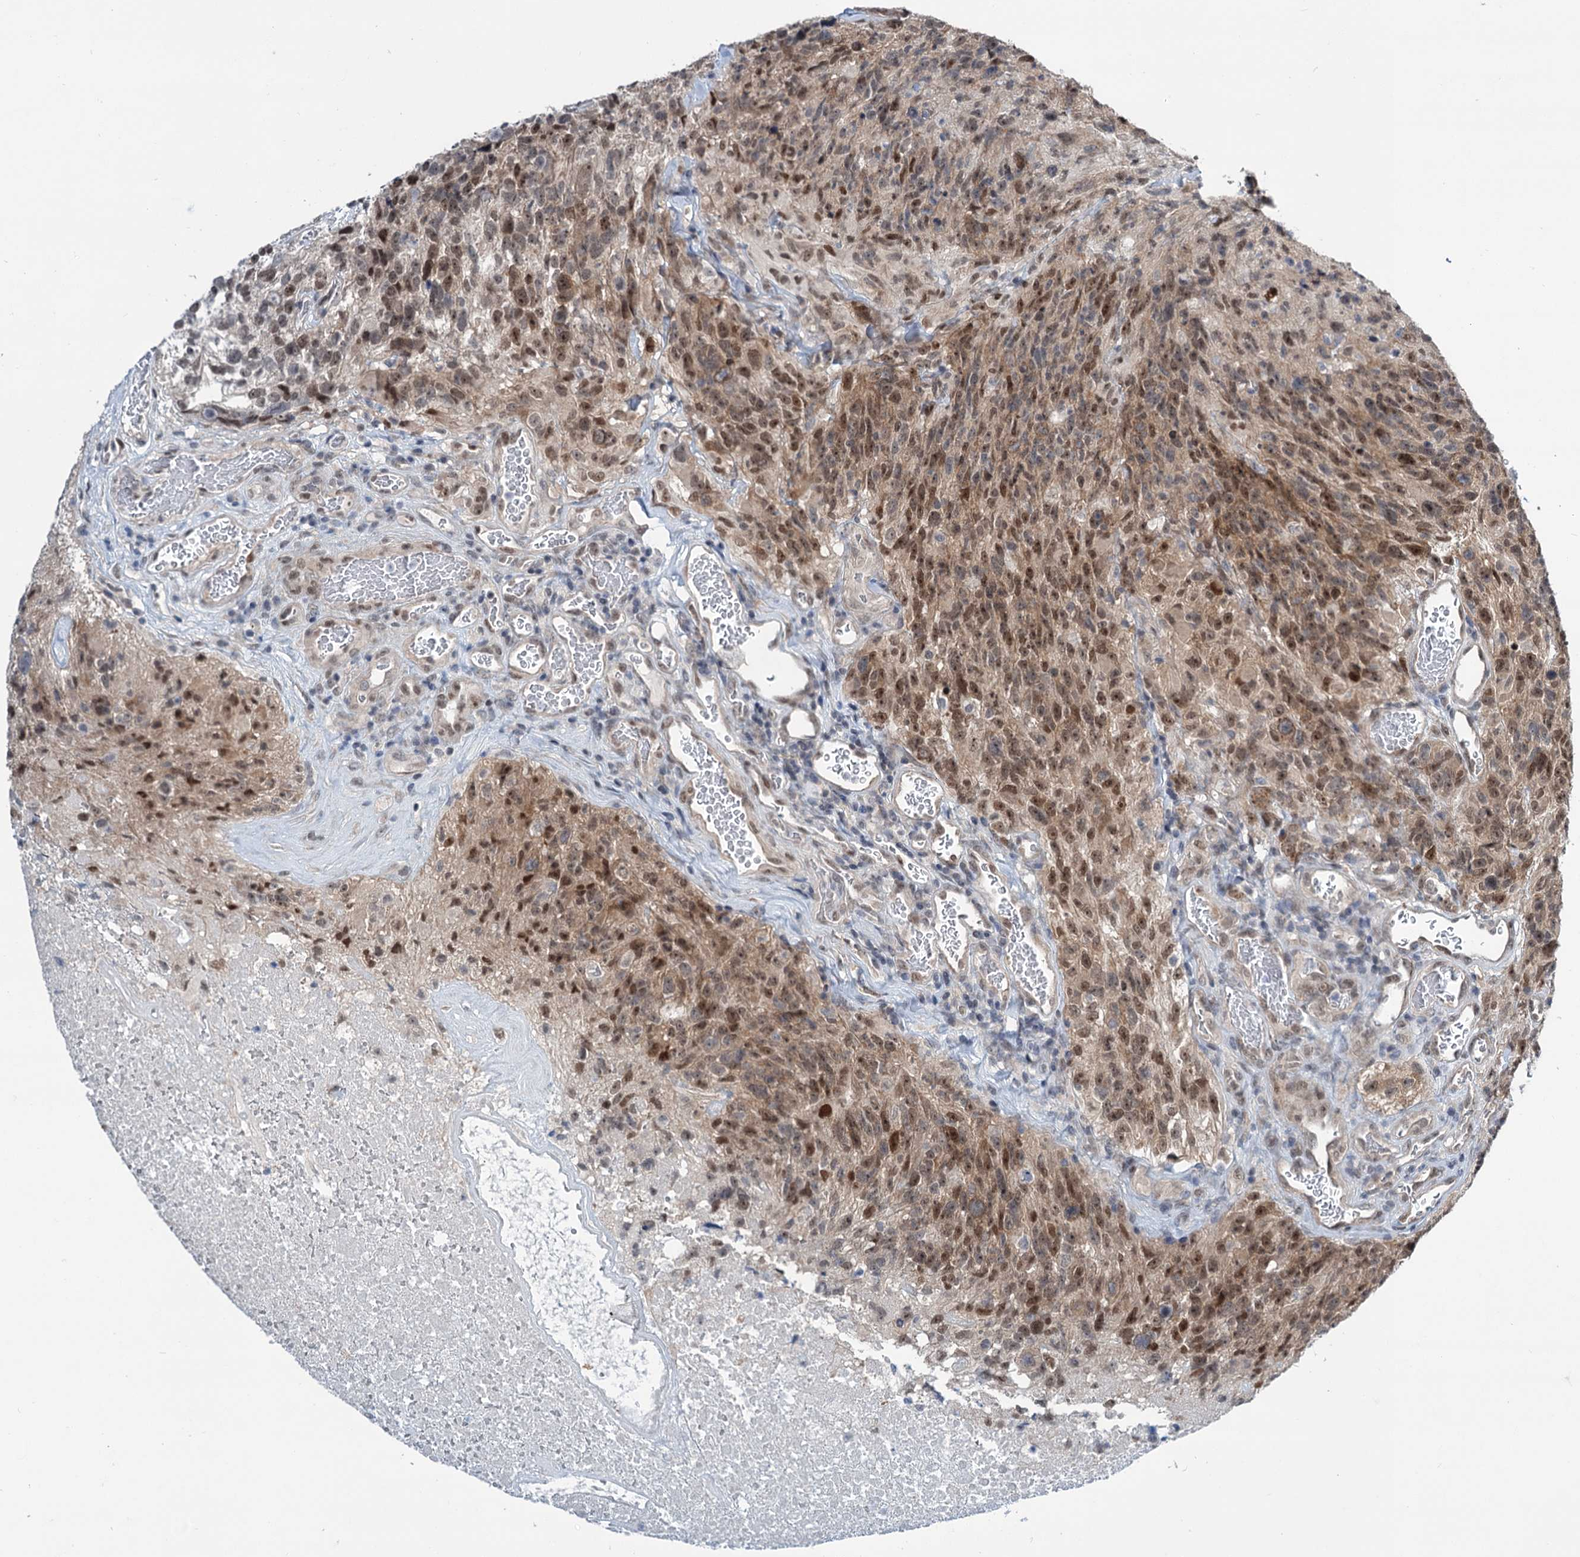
{"staining": {"intensity": "moderate", "quantity": ">75%", "location": "nuclear"}, "tissue": "glioma", "cell_type": "Tumor cells", "image_type": "cancer", "snomed": [{"axis": "morphology", "description": "Glioma, malignant, High grade"}, {"axis": "topography", "description": "Brain"}], "caption": "This photomicrograph exhibits immunohistochemistry (IHC) staining of human high-grade glioma (malignant), with medium moderate nuclear staining in about >75% of tumor cells.", "gene": "DCUN1D4", "patient": {"sex": "male", "age": 76}}